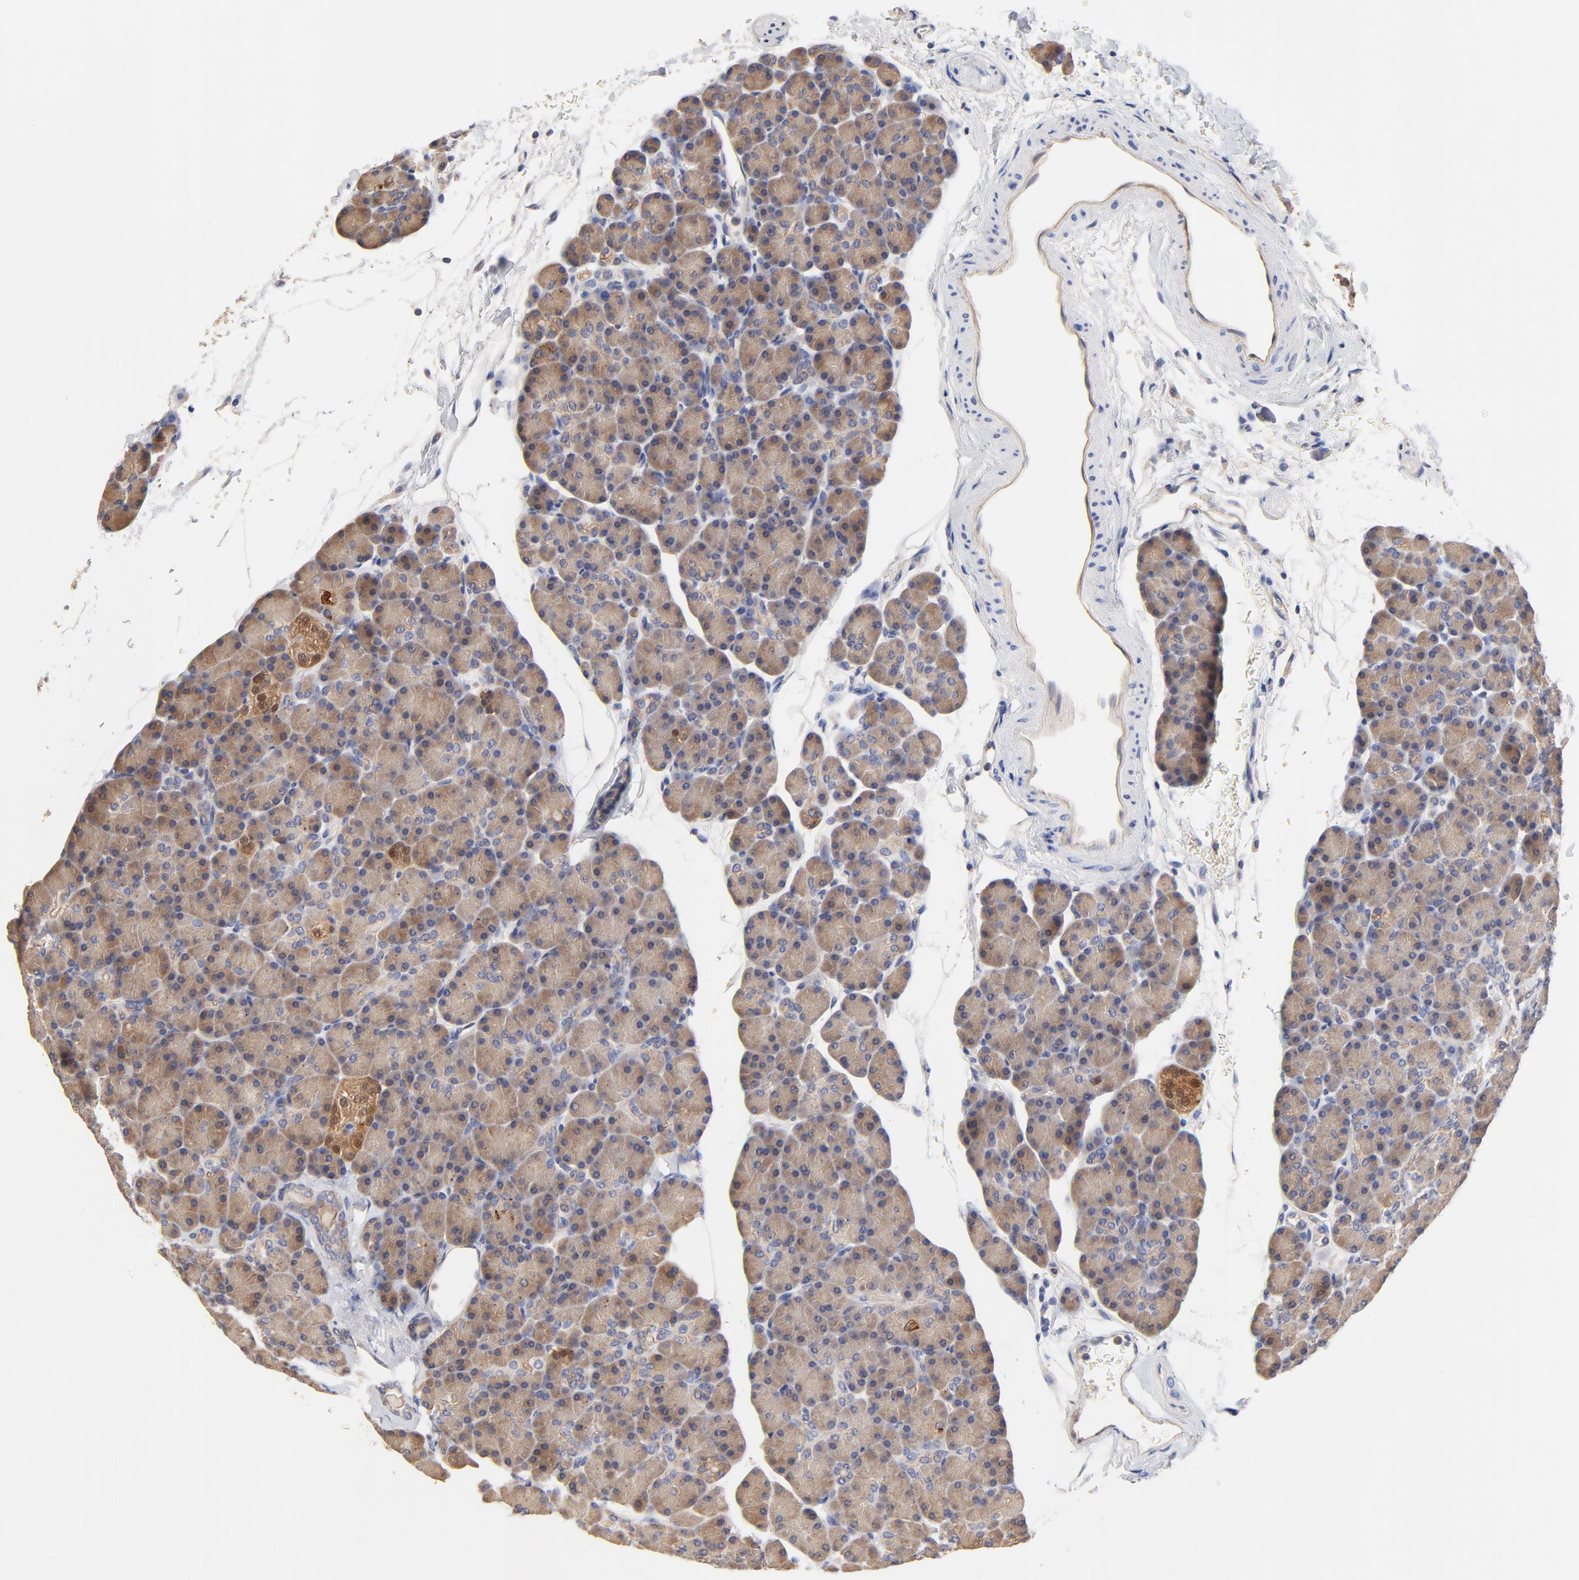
{"staining": {"intensity": "moderate", "quantity": ">75%", "location": "cytoplasmic/membranous"}, "tissue": "pancreas", "cell_type": "Exocrine glandular cells", "image_type": "normal", "snomed": [{"axis": "morphology", "description": "Normal tissue, NOS"}, {"axis": "topography", "description": "Pancreas"}], "caption": "Immunohistochemistry micrograph of unremarkable pancreas stained for a protein (brown), which displays medium levels of moderate cytoplasmic/membranous staining in approximately >75% of exocrine glandular cells.", "gene": "FBXL2", "patient": {"sex": "female", "age": 43}}